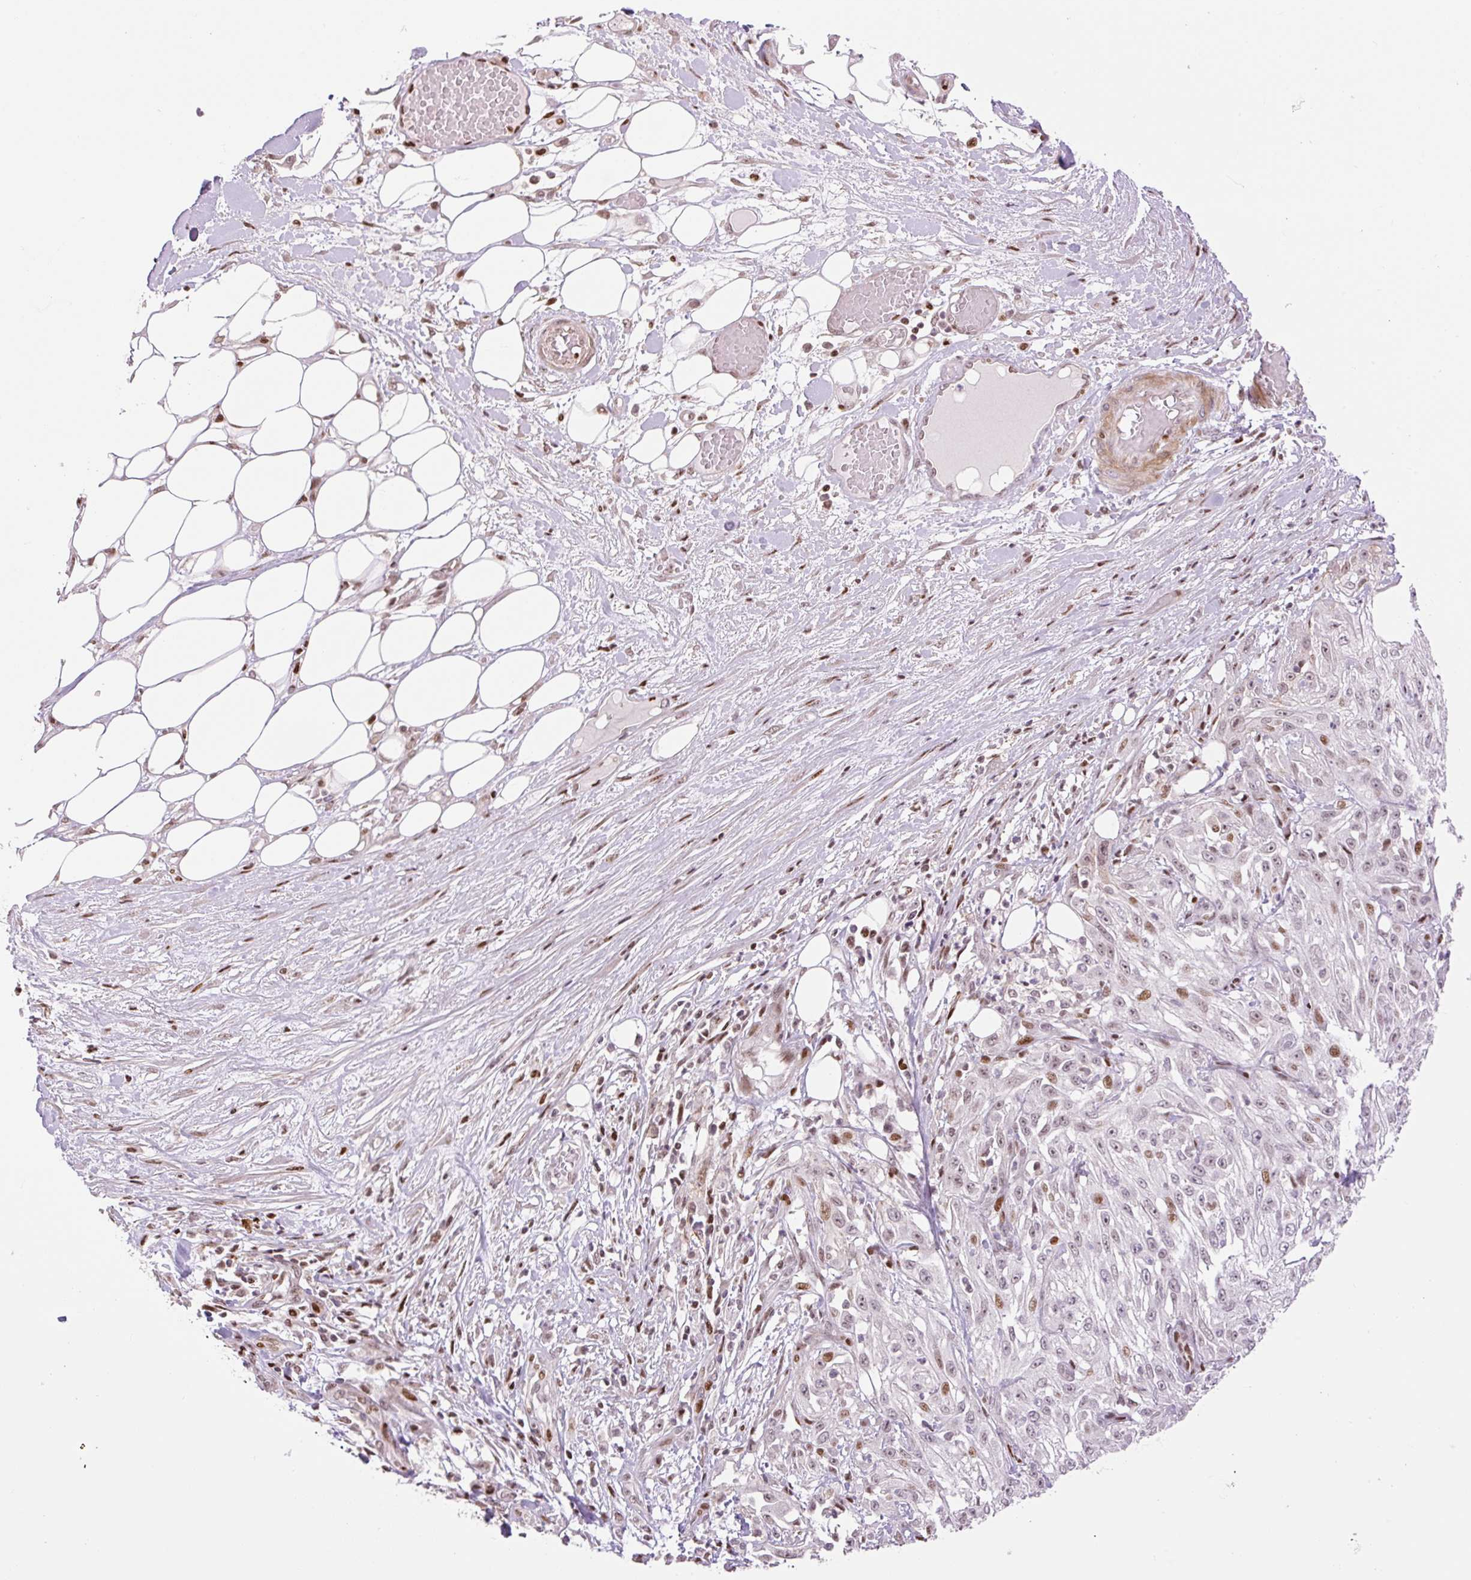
{"staining": {"intensity": "moderate", "quantity": "<25%", "location": "nuclear"}, "tissue": "skin cancer", "cell_type": "Tumor cells", "image_type": "cancer", "snomed": [{"axis": "morphology", "description": "Squamous cell carcinoma, NOS"}, {"axis": "morphology", "description": "Squamous cell carcinoma, metastatic, NOS"}, {"axis": "topography", "description": "Skin"}, {"axis": "topography", "description": "Lymph node"}], "caption": "Immunohistochemistry (IHC) photomicrograph of neoplastic tissue: human skin metastatic squamous cell carcinoma stained using IHC displays low levels of moderate protein expression localized specifically in the nuclear of tumor cells, appearing as a nuclear brown color.", "gene": "RIPPLY3", "patient": {"sex": "male", "age": 75}}